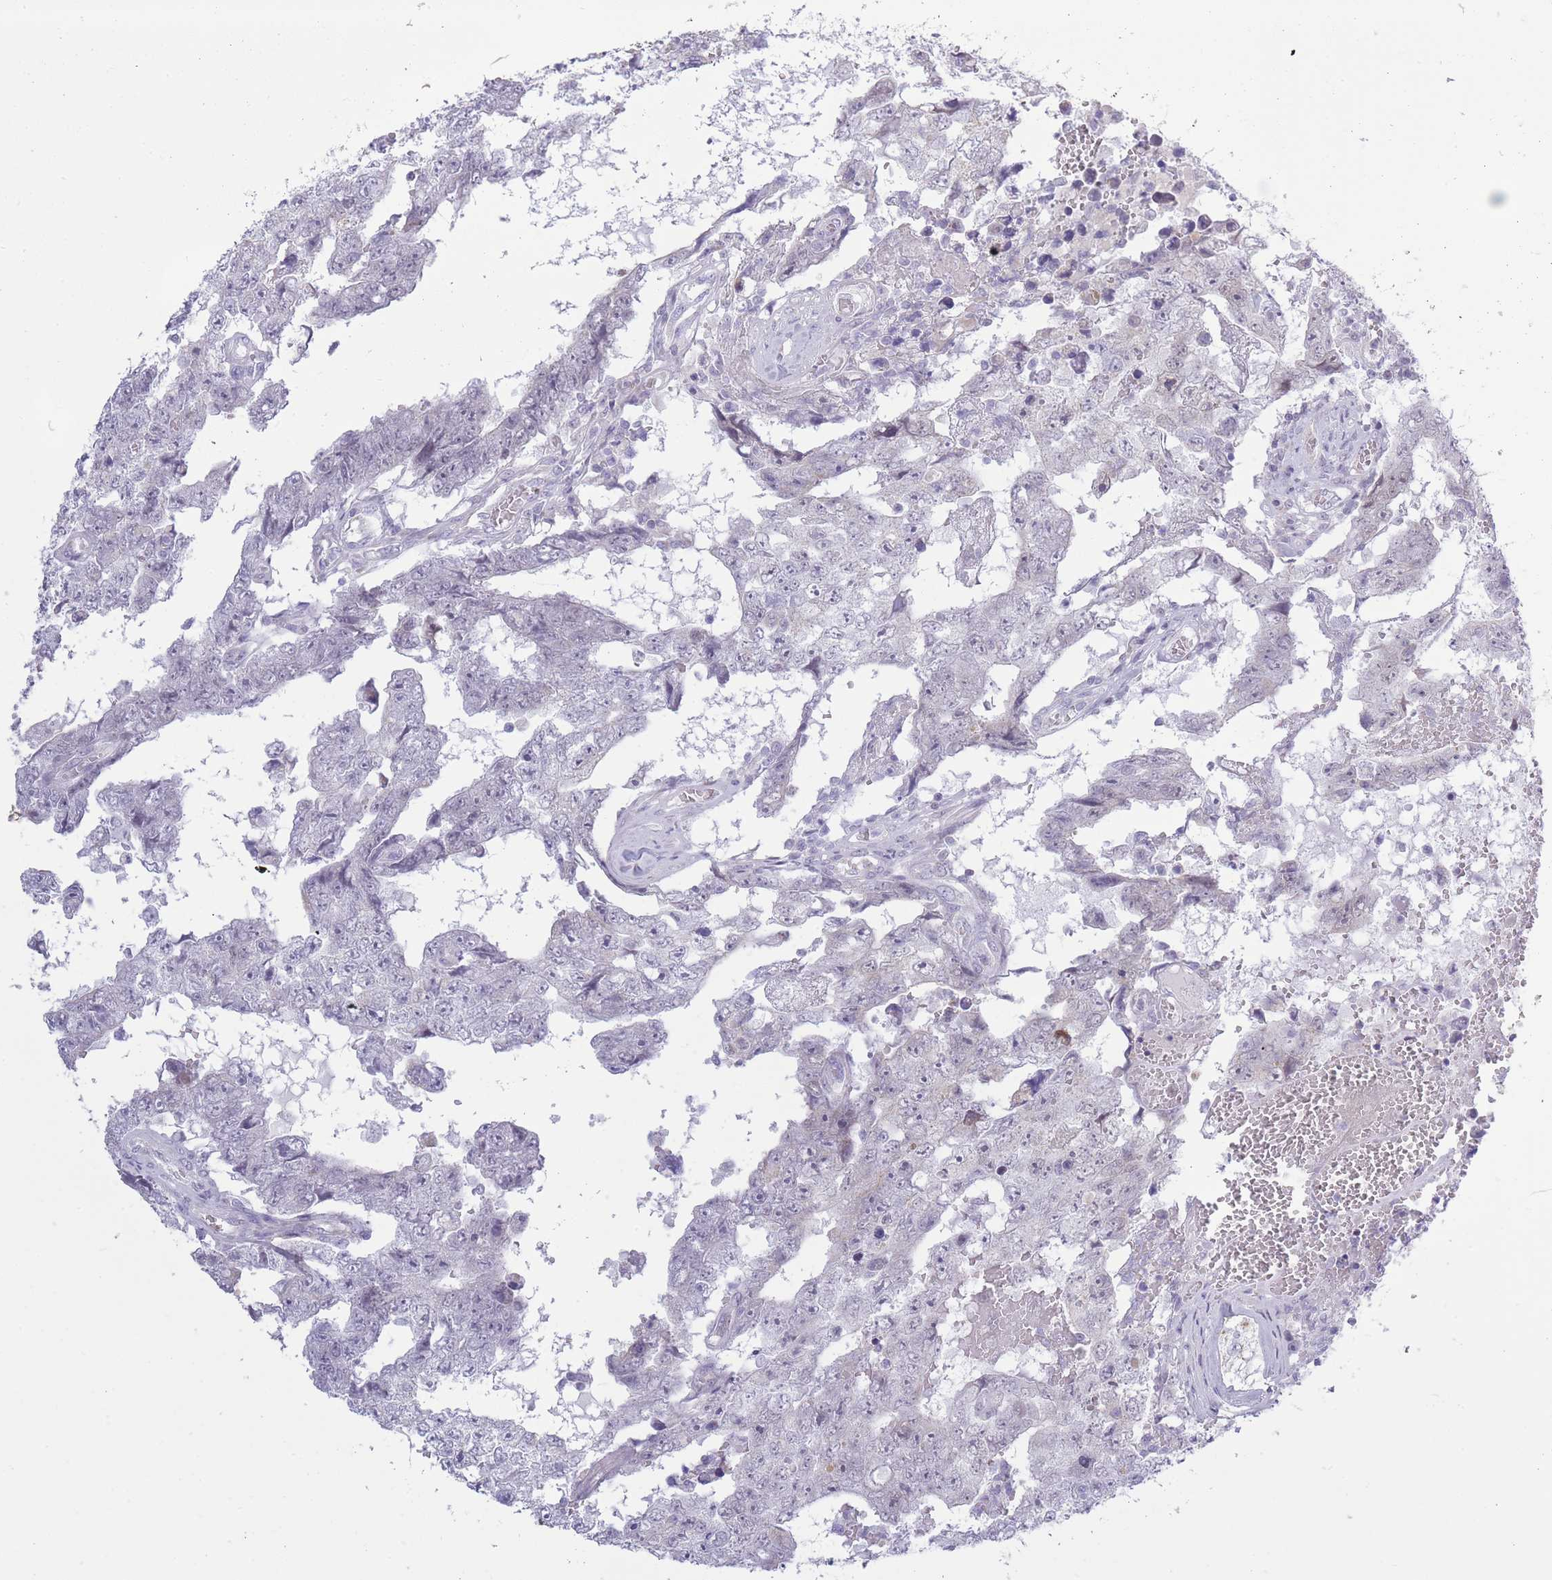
{"staining": {"intensity": "negative", "quantity": "none", "location": "none"}, "tissue": "testis cancer", "cell_type": "Tumor cells", "image_type": "cancer", "snomed": [{"axis": "morphology", "description": "Carcinoma, Embryonal, NOS"}, {"axis": "topography", "description": "Testis"}], "caption": "IHC of testis embryonal carcinoma reveals no staining in tumor cells.", "gene": "ZBTB24", "patient": {"sex": "male", "age": 25}}